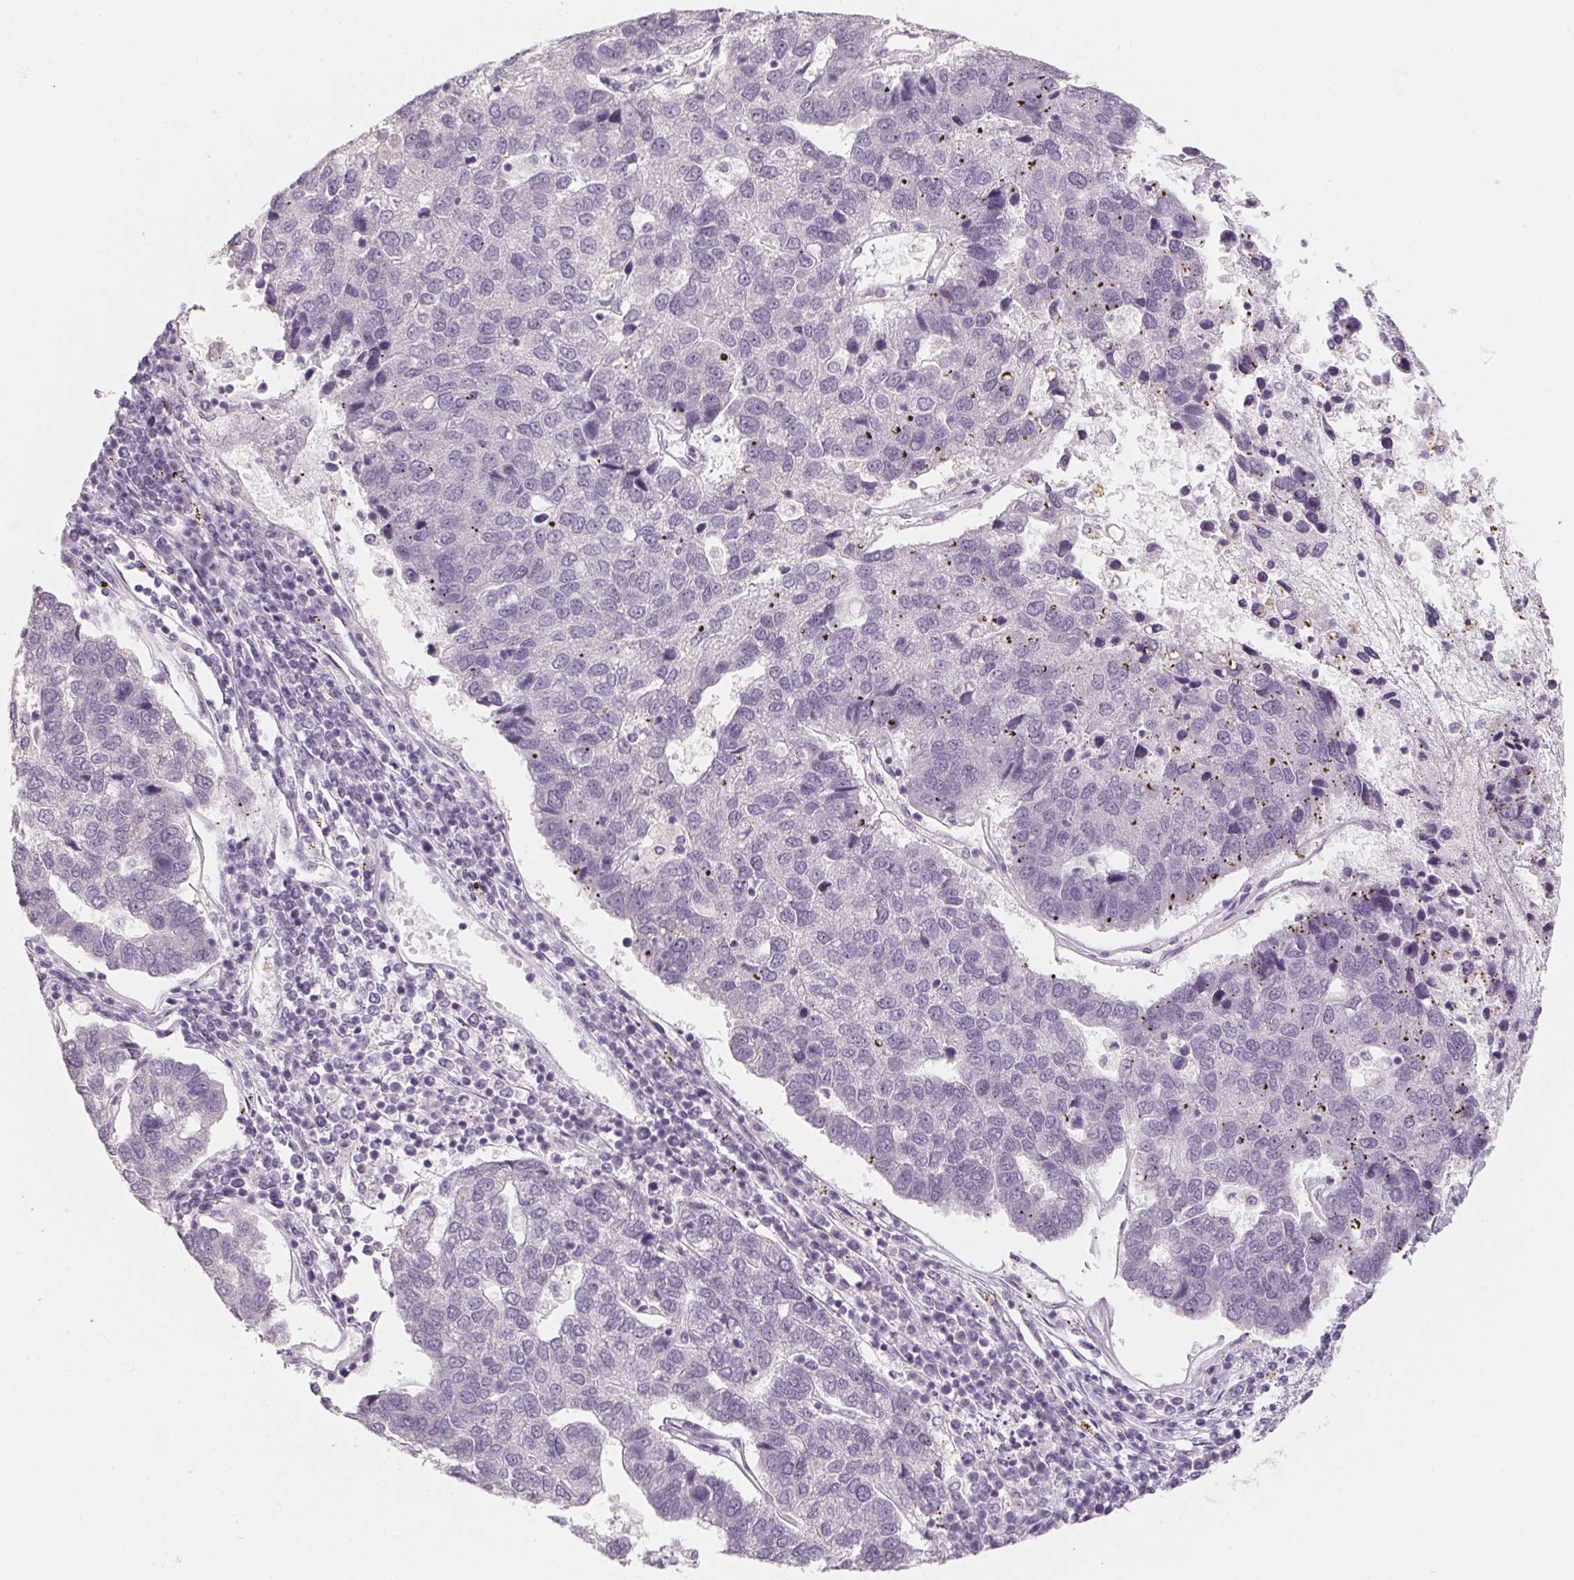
{"staining": {"intensity": "negative", "quantity": "none", "location": "none"}, "tissue": "pancreatic cancer", "cell_type": "Tumor cells", "image_type": "cancer", "snomed": [{"axis": "morphology", "description": "Adenocarcinoma, NOS"}, {"axis": "topography", "description": "Pancreas"}], "caption": "Immunohistochemical staining of adenocarcinoma (pancreatic) displays no significant positivity in tumor cells.", "gene": "CAPZA3", "patient": {"sex": "female", "age": 61}}